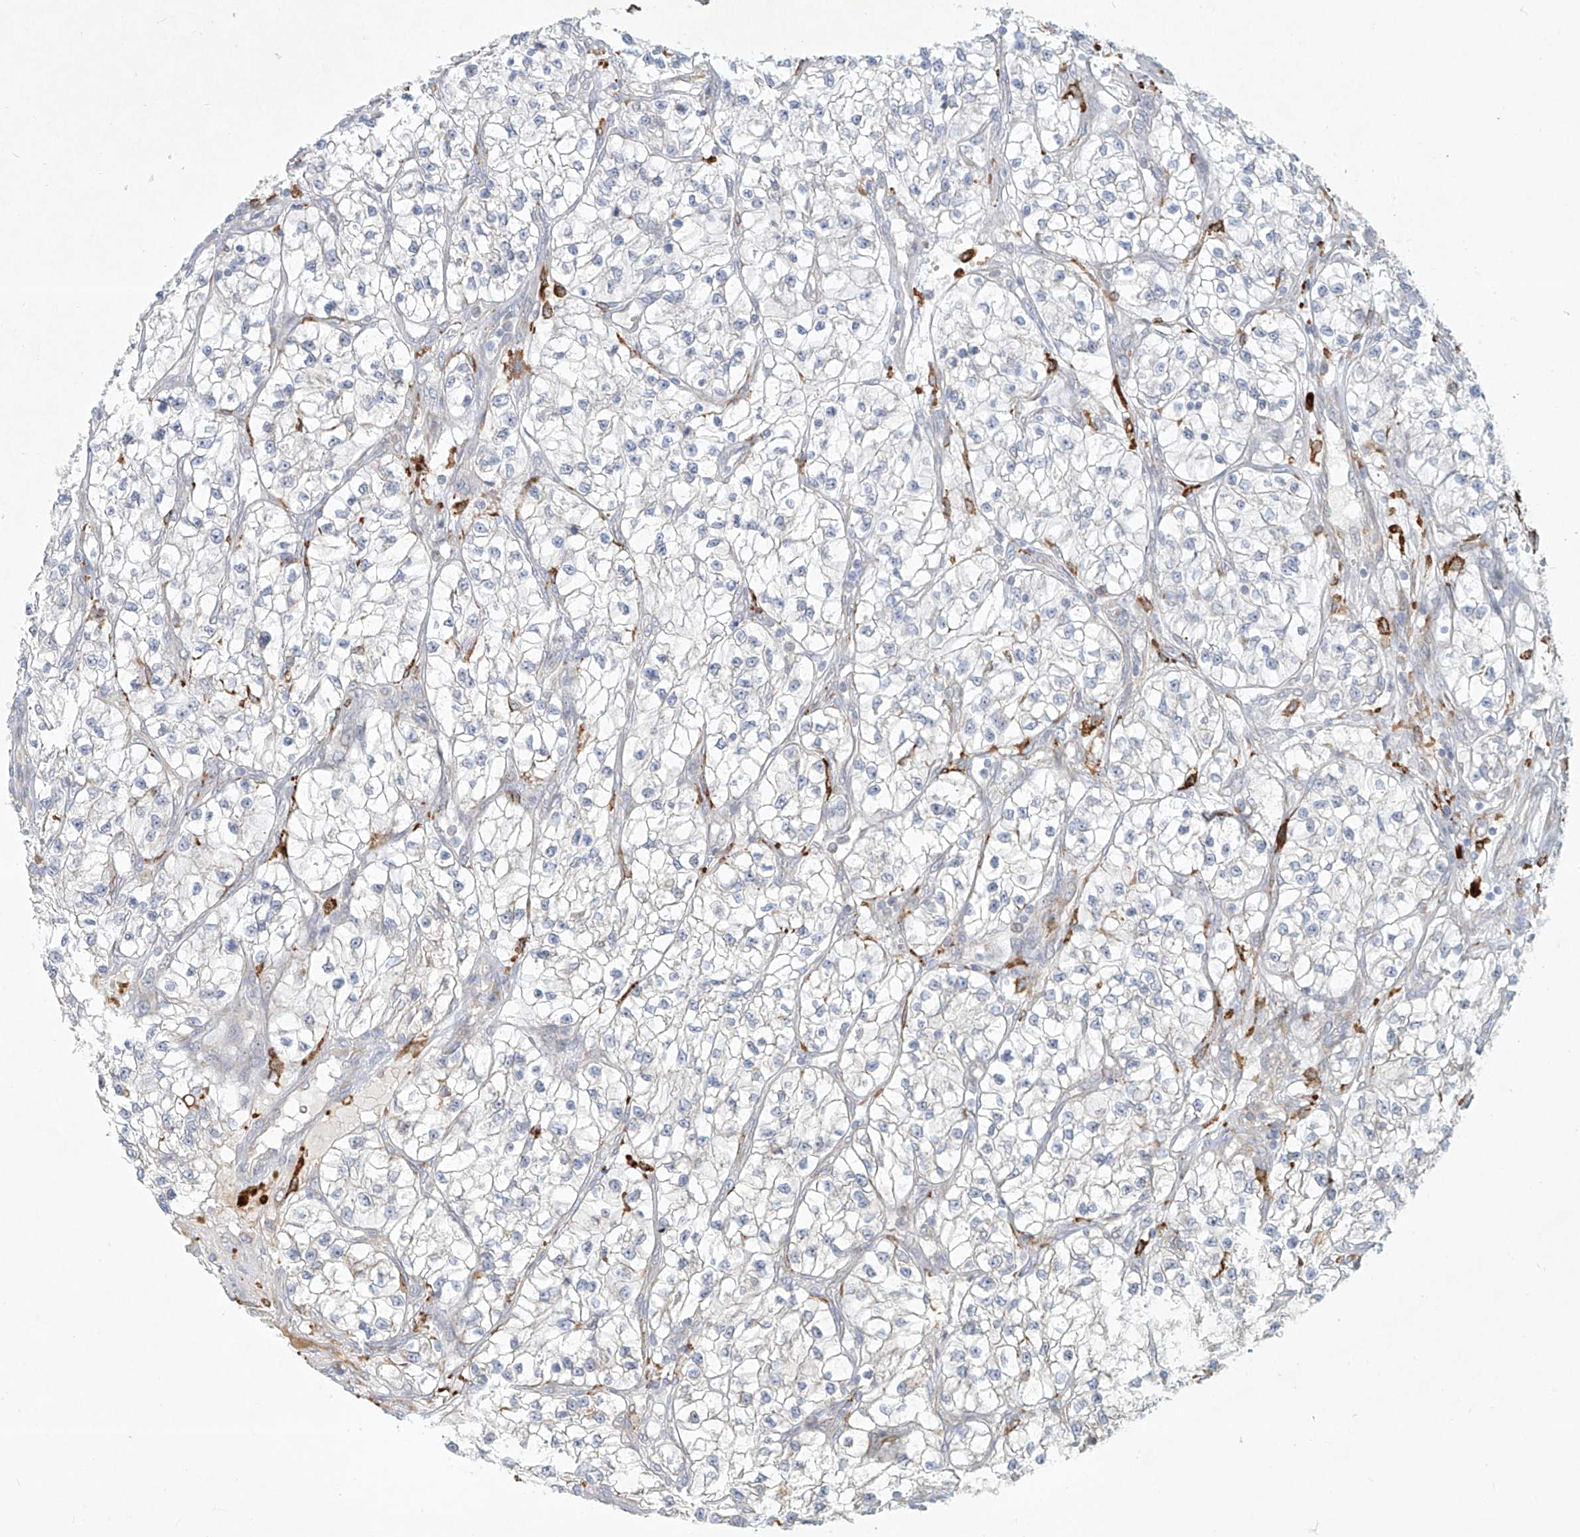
{"staining": {"intensity": "negative", "quantity": "none", "location": "none"}, "tissue": "renal cancer", "cell_type": "Tumor cells", "image_type": "cancer", "snomed": [{"axis": "morphology", "description": "Adenocarcinoma, NOS"}, {"axis": "topography", "description": "Kidney"}], "caption": "Immunohistochemistry photomicrograph of neoplastic tissue: renal cancer (adenocarcinoma) stained with DAB (3,3'-diaminobenzidine) shows no significant protein positivity in tumor cells.", "gene": "CD209", "patient": {"sex": "female", "age": 57}}